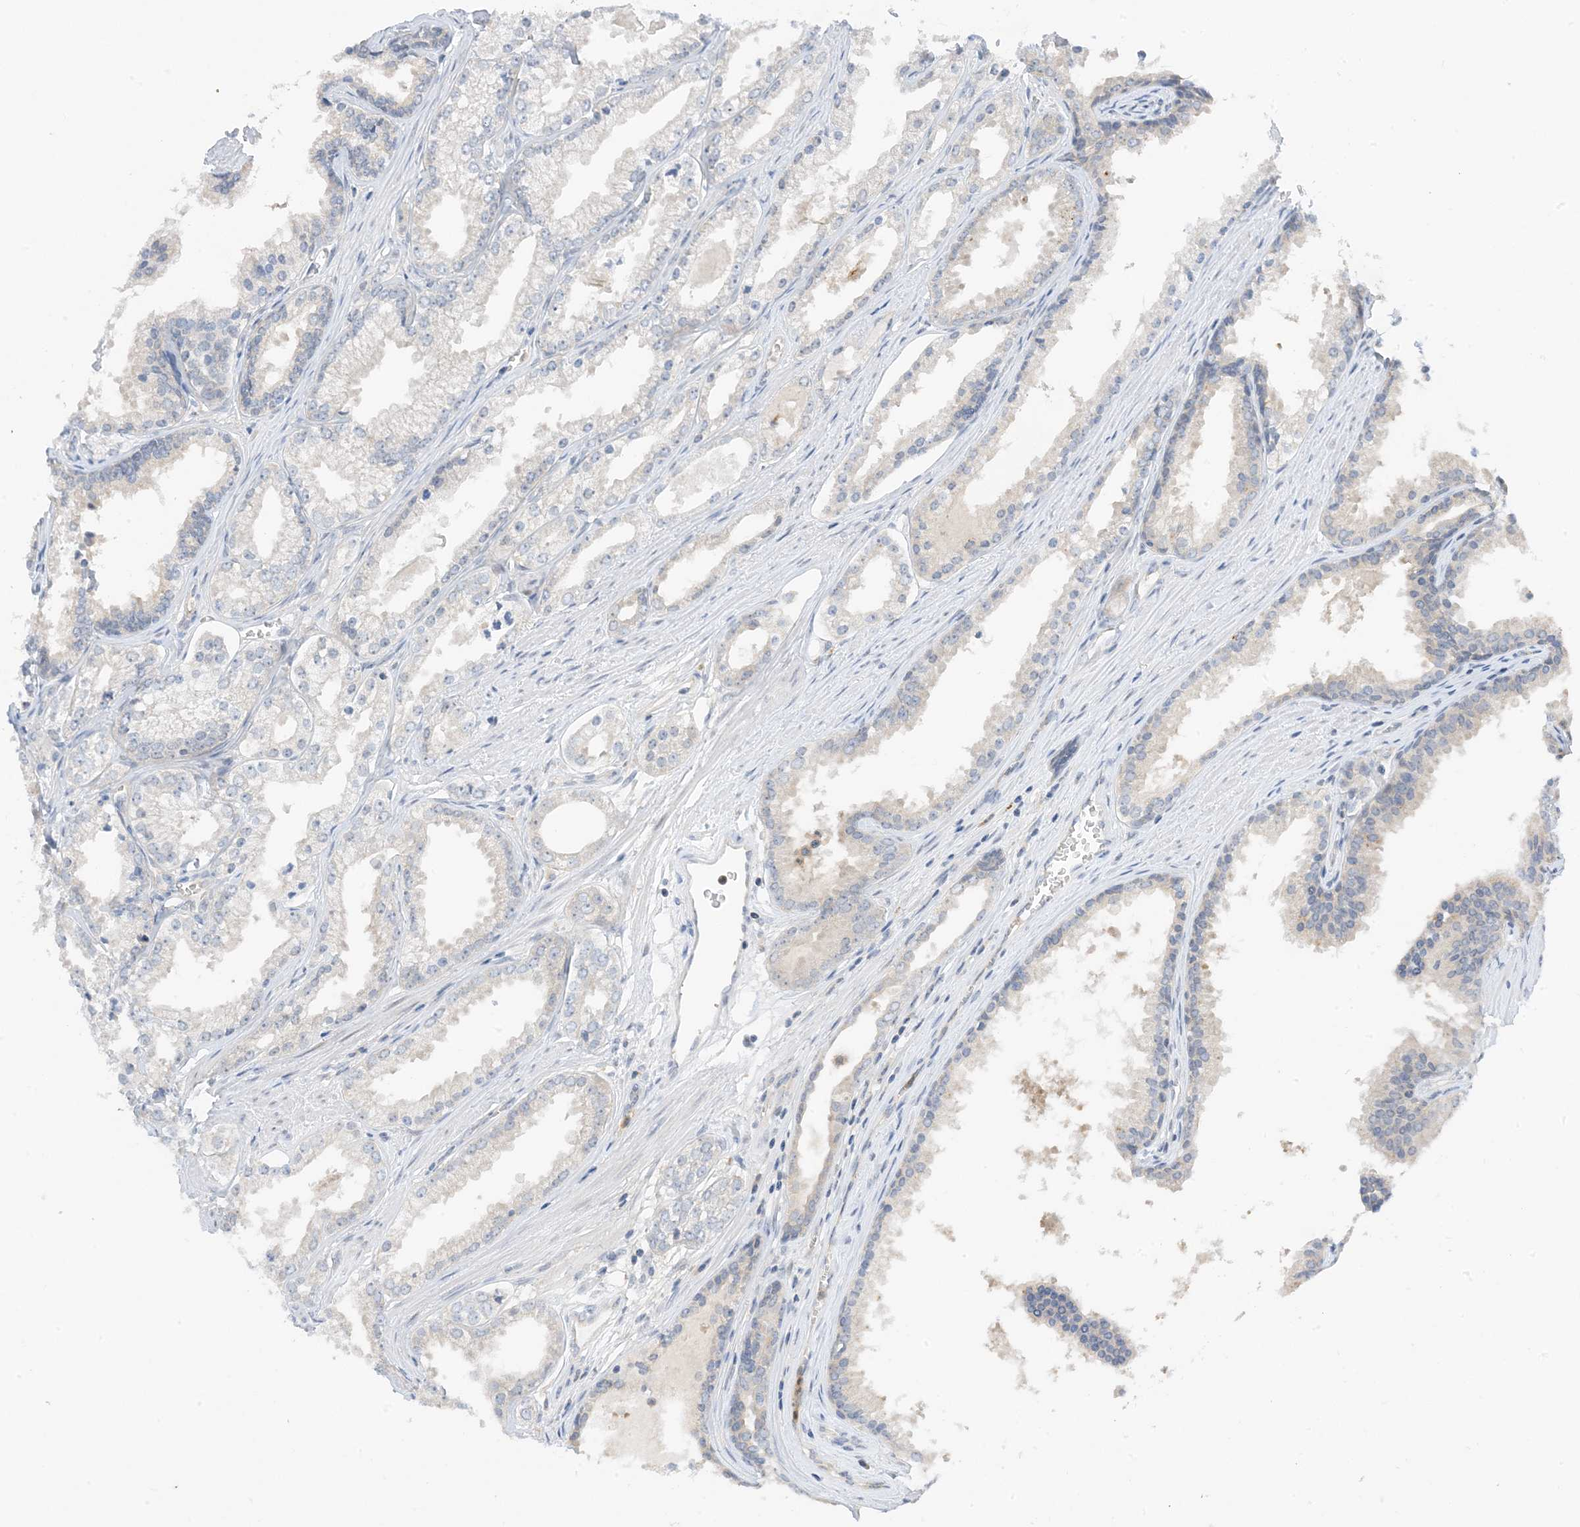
{"staining": {"intensity": "negative", "quantity": "none", "location": "none"}, "tissue": "prostate cancer", "cell_type": "Tumor cells", "image_type": "cancer", "snomed": [{"axis": "morphology", "description": "Adenocarcinoma, High grade"}, {"axis": "topography", "description": "Prostate"}], "caption": "Tumor cells show no significant protein expression in prostate cancer (adenocarcinoma (high-grade)).", "gene": "KIFBP", "patient": {"sex": "male", "age": 68}}